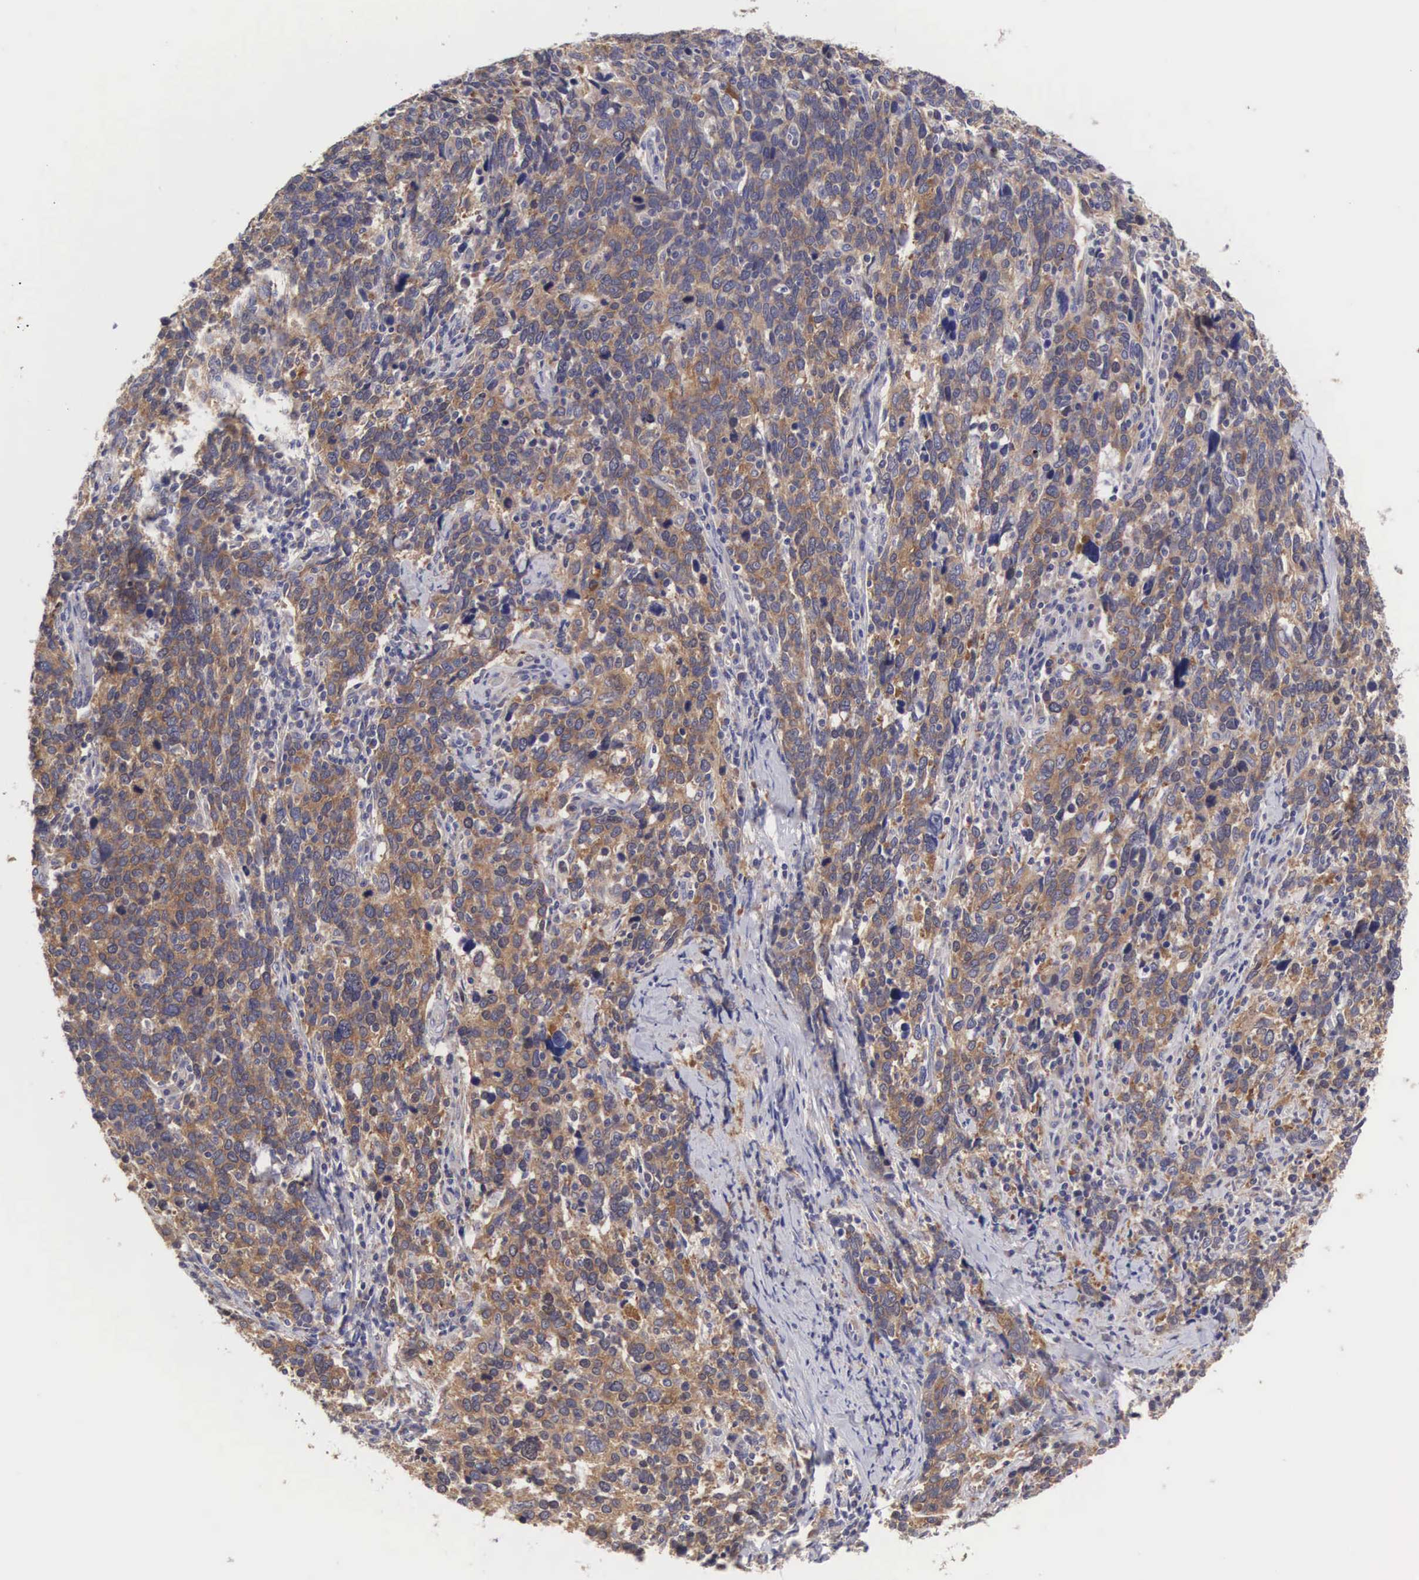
{"staining": {"intensity": "moderate", "quantity": ">75%", "location": "cytoplasmic/membranous"}, "tissue": "cervical cancer", "cell_type": "Tumor cells", "image_type": "cancer", "snomed": [{"axis": "morphology", "description": "Squamous cell carcinoma, NOS"}, {"axis": "topography", "description": "Cervix"}], "caption": "Tumor cells exhibit medium levels of moderate cytoplasmic/membranous expression in about >75% of cells in cervical cancer (squamous cell carcinoma).", "gene": "TXLNG", "patient": {"sex": "female", "age": 54}}